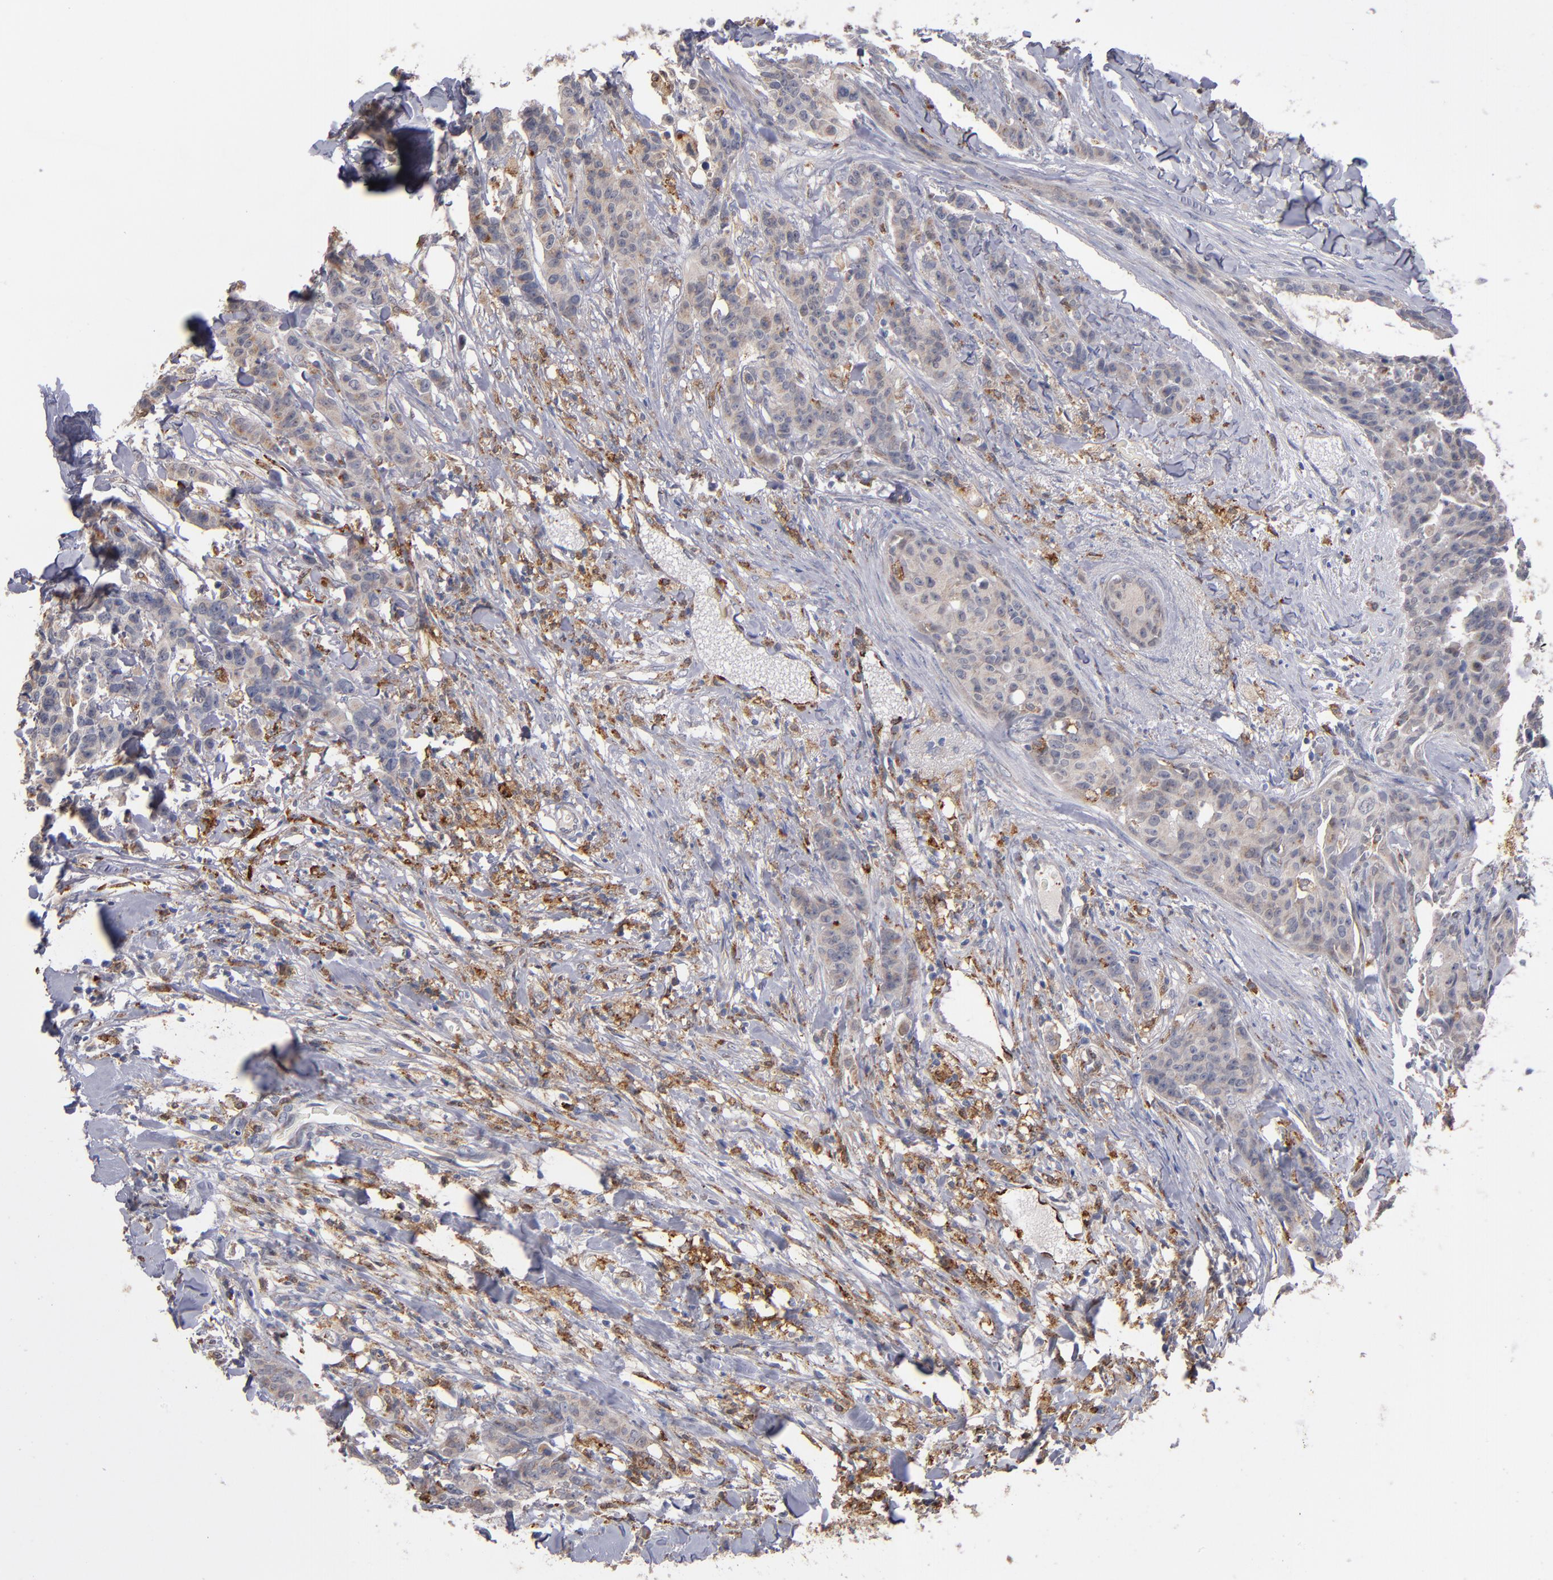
{"staining": {"intensity": "moderate", "quantity": "25%-75%", "location": "cytoplasmic/membranous"}, "tissue": "breast cancer", "cell_type": "Tumor cells", "image_type": "cancer", "snomed": [{"axis": "morphology", "description": "Duct carcinoma"}, {"axis": "topography", "description": "Breast"}], "caption": "Protein staining demonstrates moderate cytoplasmic/membranous staining in approximately 25%-75% of tumor cells in breast invasive ductal carcinoma.", "gene": "SELP", "patient": {"sex": "female", "age": 40}}